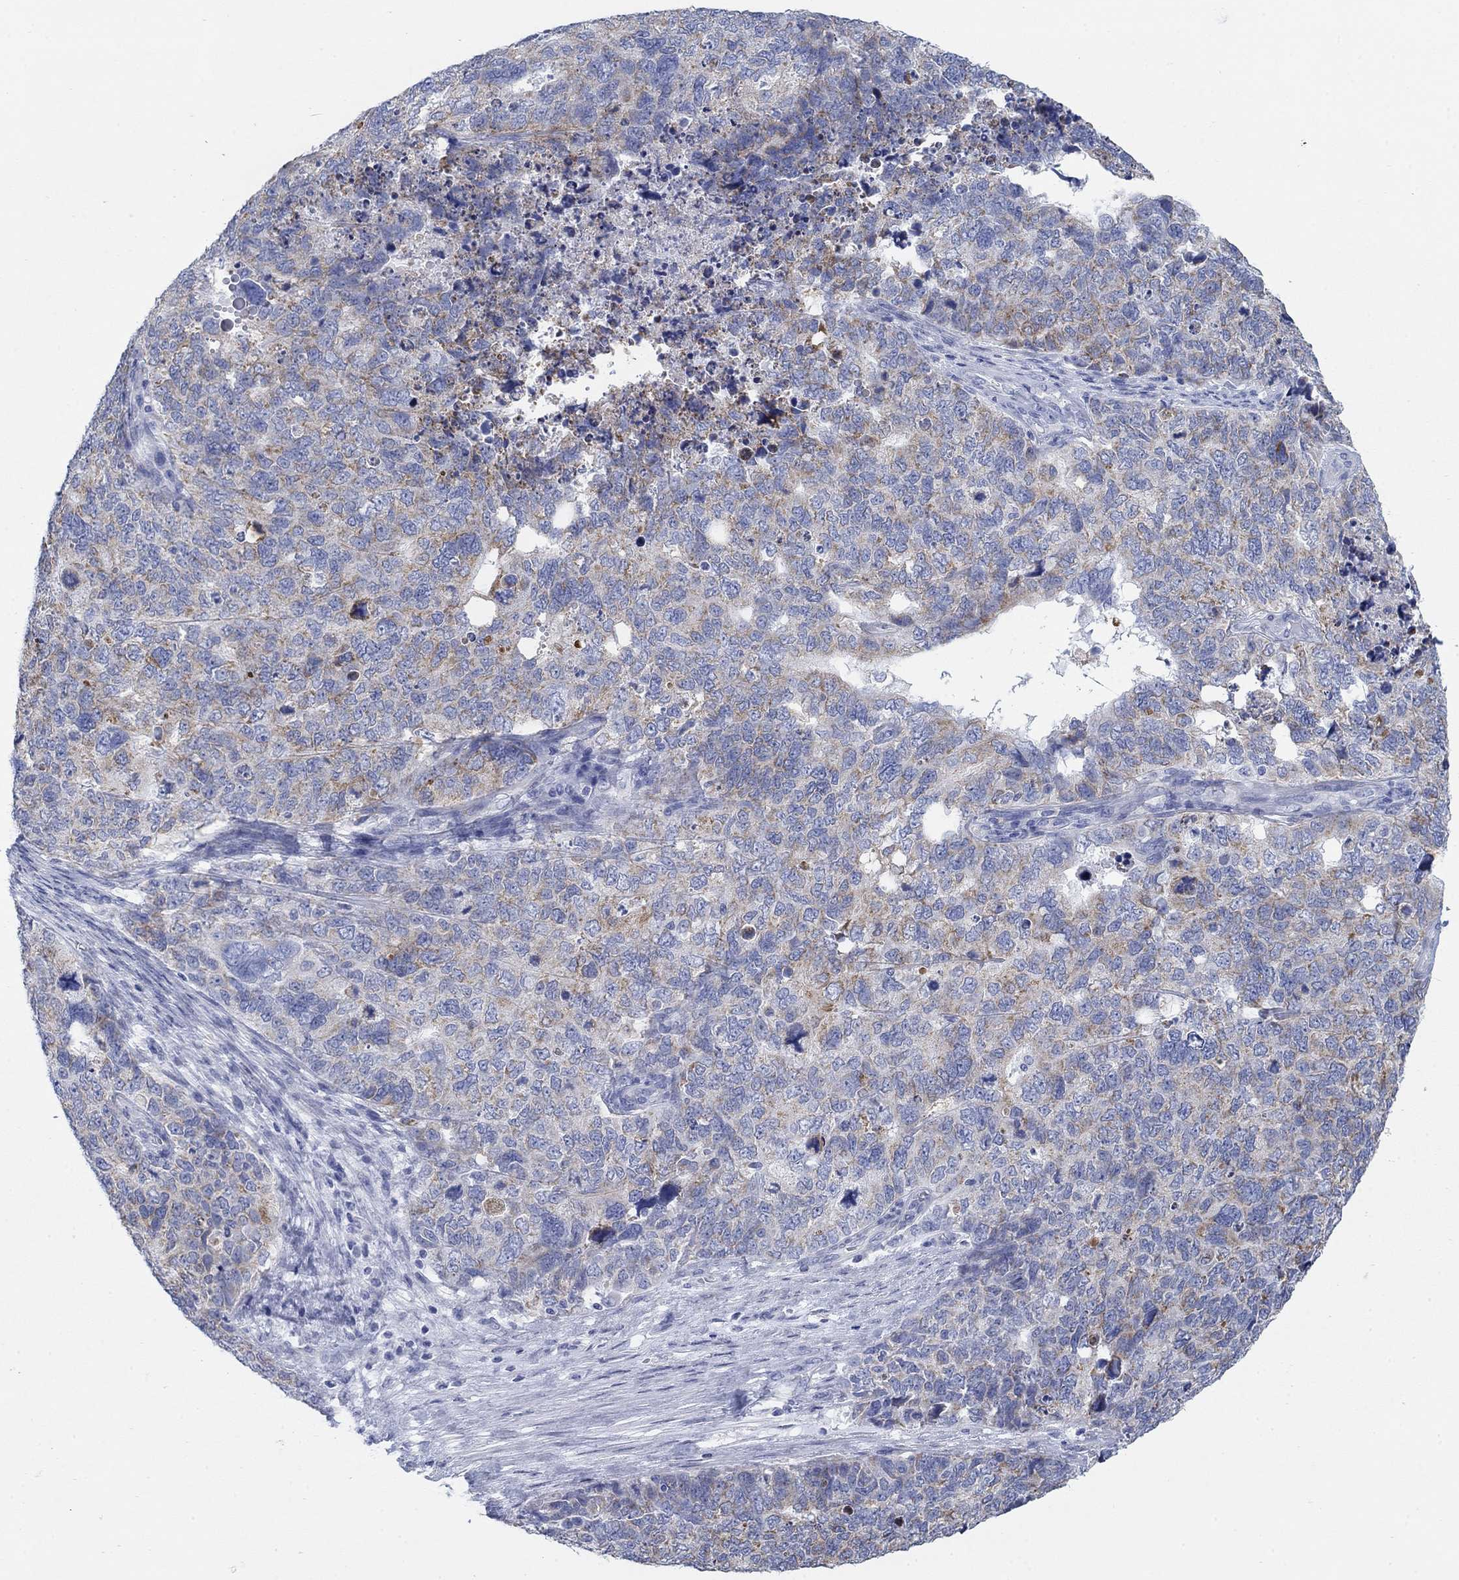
{"staining": {"intensity": "moderate", "quantity": "<25%", "location": "cytoplasmic/membranous"}, "tissue": "cervical cancer", "cell_type": "Tumor cells", "image_type": "cancer", "snomed": [{"axis": "morphology", "description": "Squamous cell carcinoma, NOS"}, {"axis": "topography", "description": "Cervix"}], "caption": "Protein expression analysis of cervical cancer (squamous cell carcinoma) shows moderate cytoplasmic/membranous staining in approximately <25% of tumor cells.", "gene": "SCCPDH", "patient": {"sex": "female", "age": 63}}